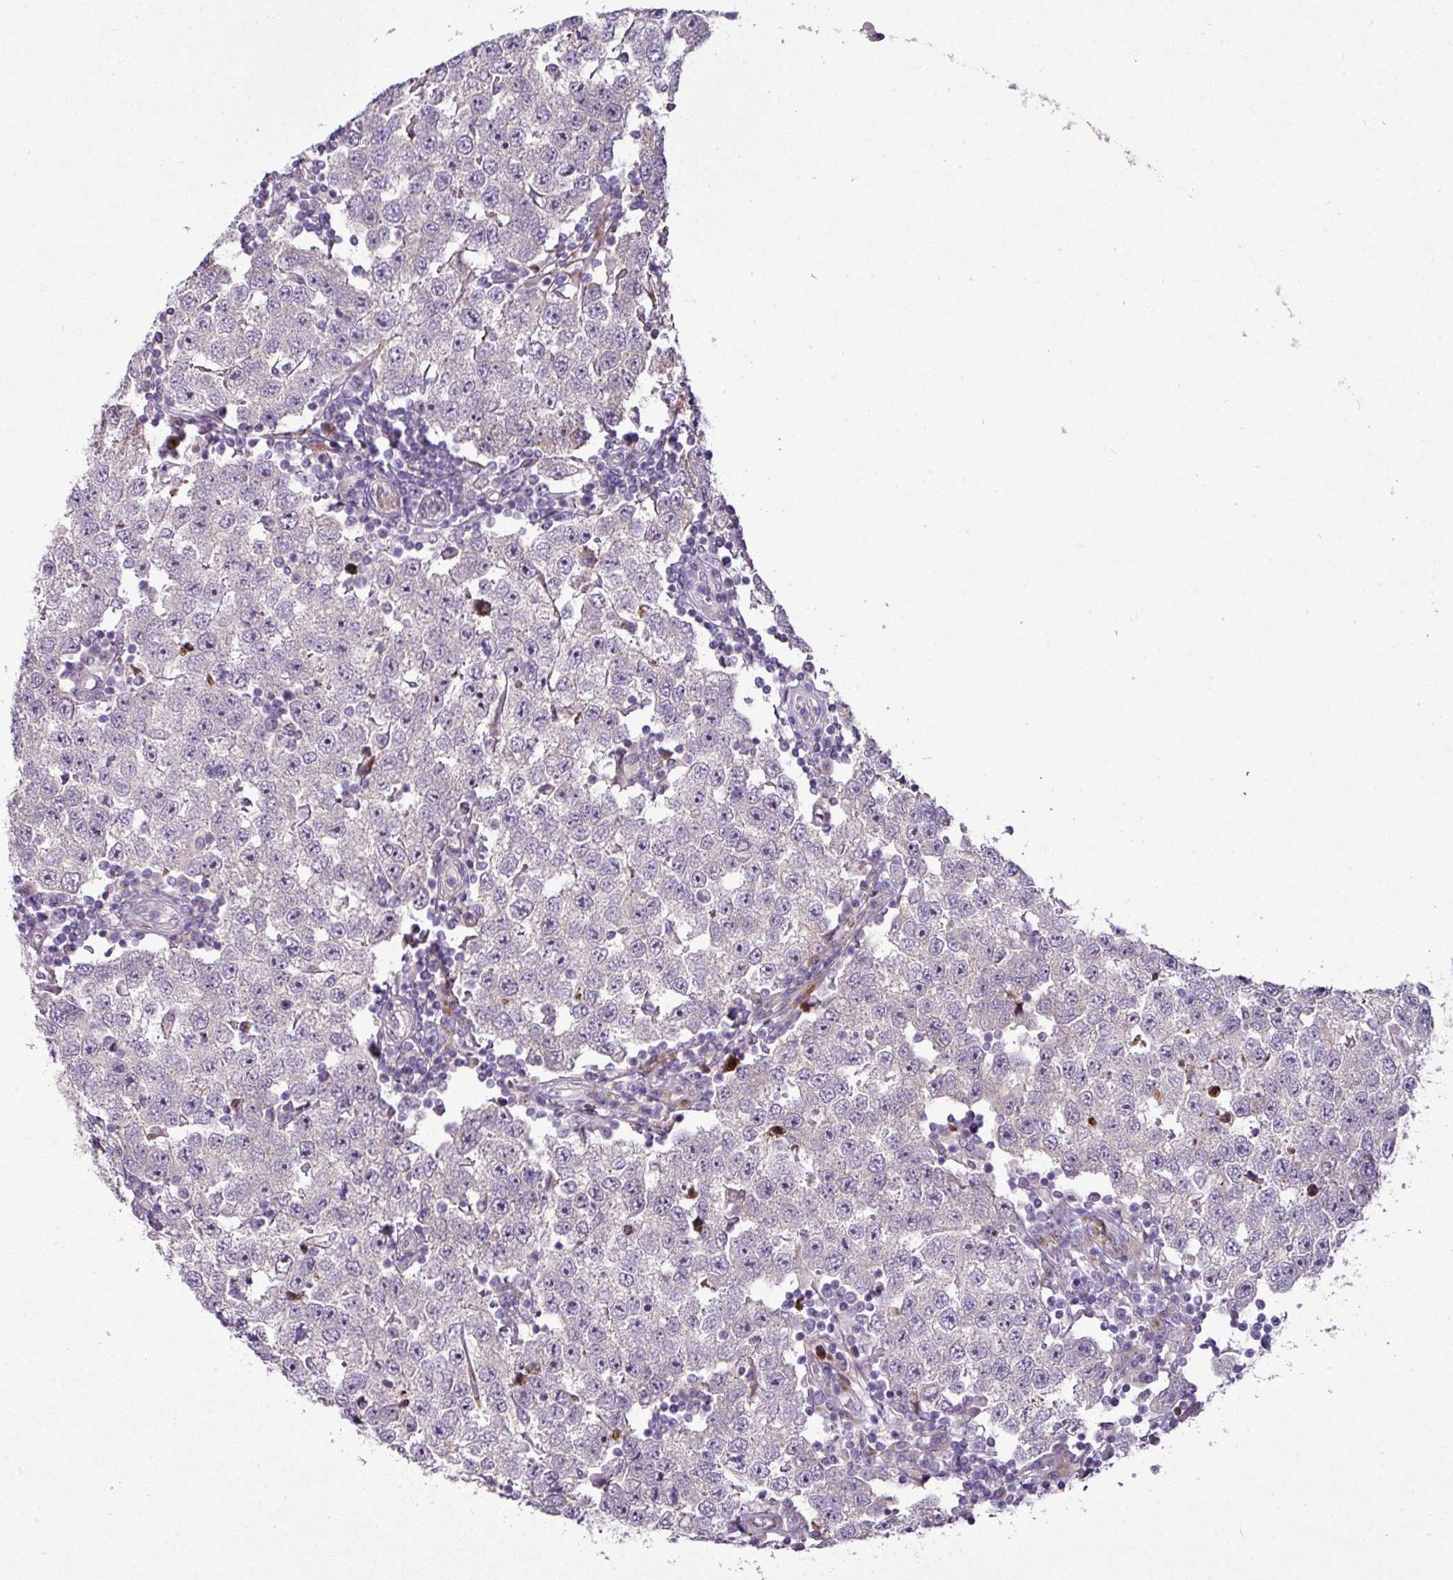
{"staining": {"intensity": "negative", "quantity": "none", "location": "none"}, "tissue": "testis cancer", "cell_type": "Tumor cells", "image_type": "cancer", "snomed": [{"axis": "morphology", "description": "Seminoma, NOS"}, {"axis": "topography", "description": "Testis"}], "caption": "This is an immunohistochemistry photomicrograph of human seminoma (testis). There is no expression in tumor cells.", "gene": "ATP6V1F", "patient": {"sex": "male", "age": 34}}